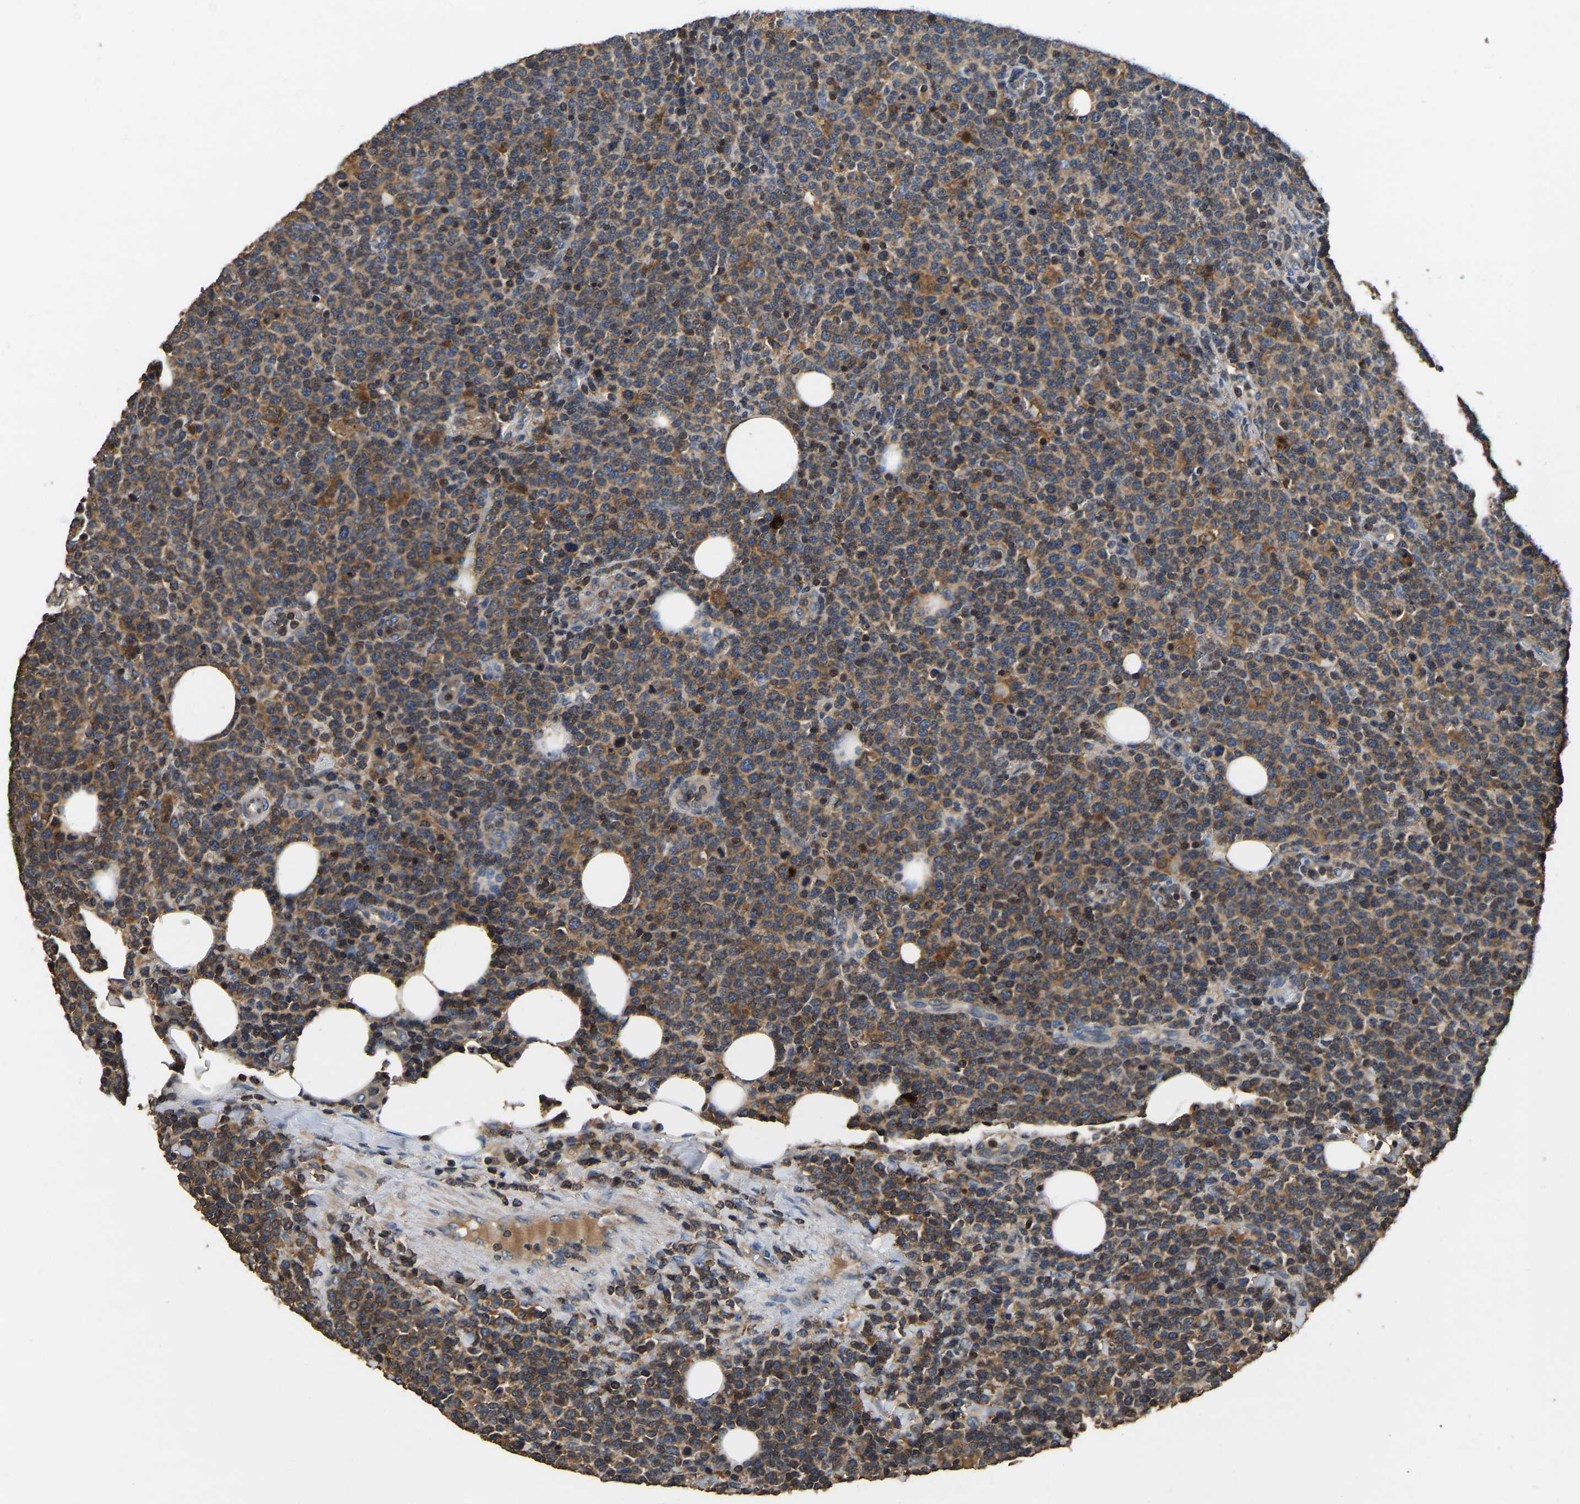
{"staining": {"intensity": "moderate", "quantity": ">75%", "location": "cytoplasmic/membranous"}, "tissue": "lymphoma", "cell_type": "Tumor cells", "image_type": "cancer", "snomed": [{"axis": "morphology", "description": "Malignant lymphoma, non-Hodgkin's type, High grade"}, {"axis": "topography", "description": "Lymph node"}], "caption": "Moderate cytoplasmic/membranous positivity is identified in approximately >75% of tumor cells in high-grade malignant lymphoma, non-Hodgkin's type. The staining was performed using DAB, with brown indicating positive protein expression. Nuclei are stained blue with hematoxylin.", "gene": "SMPD2", "patient": {"sex": "male", "age": 61}}